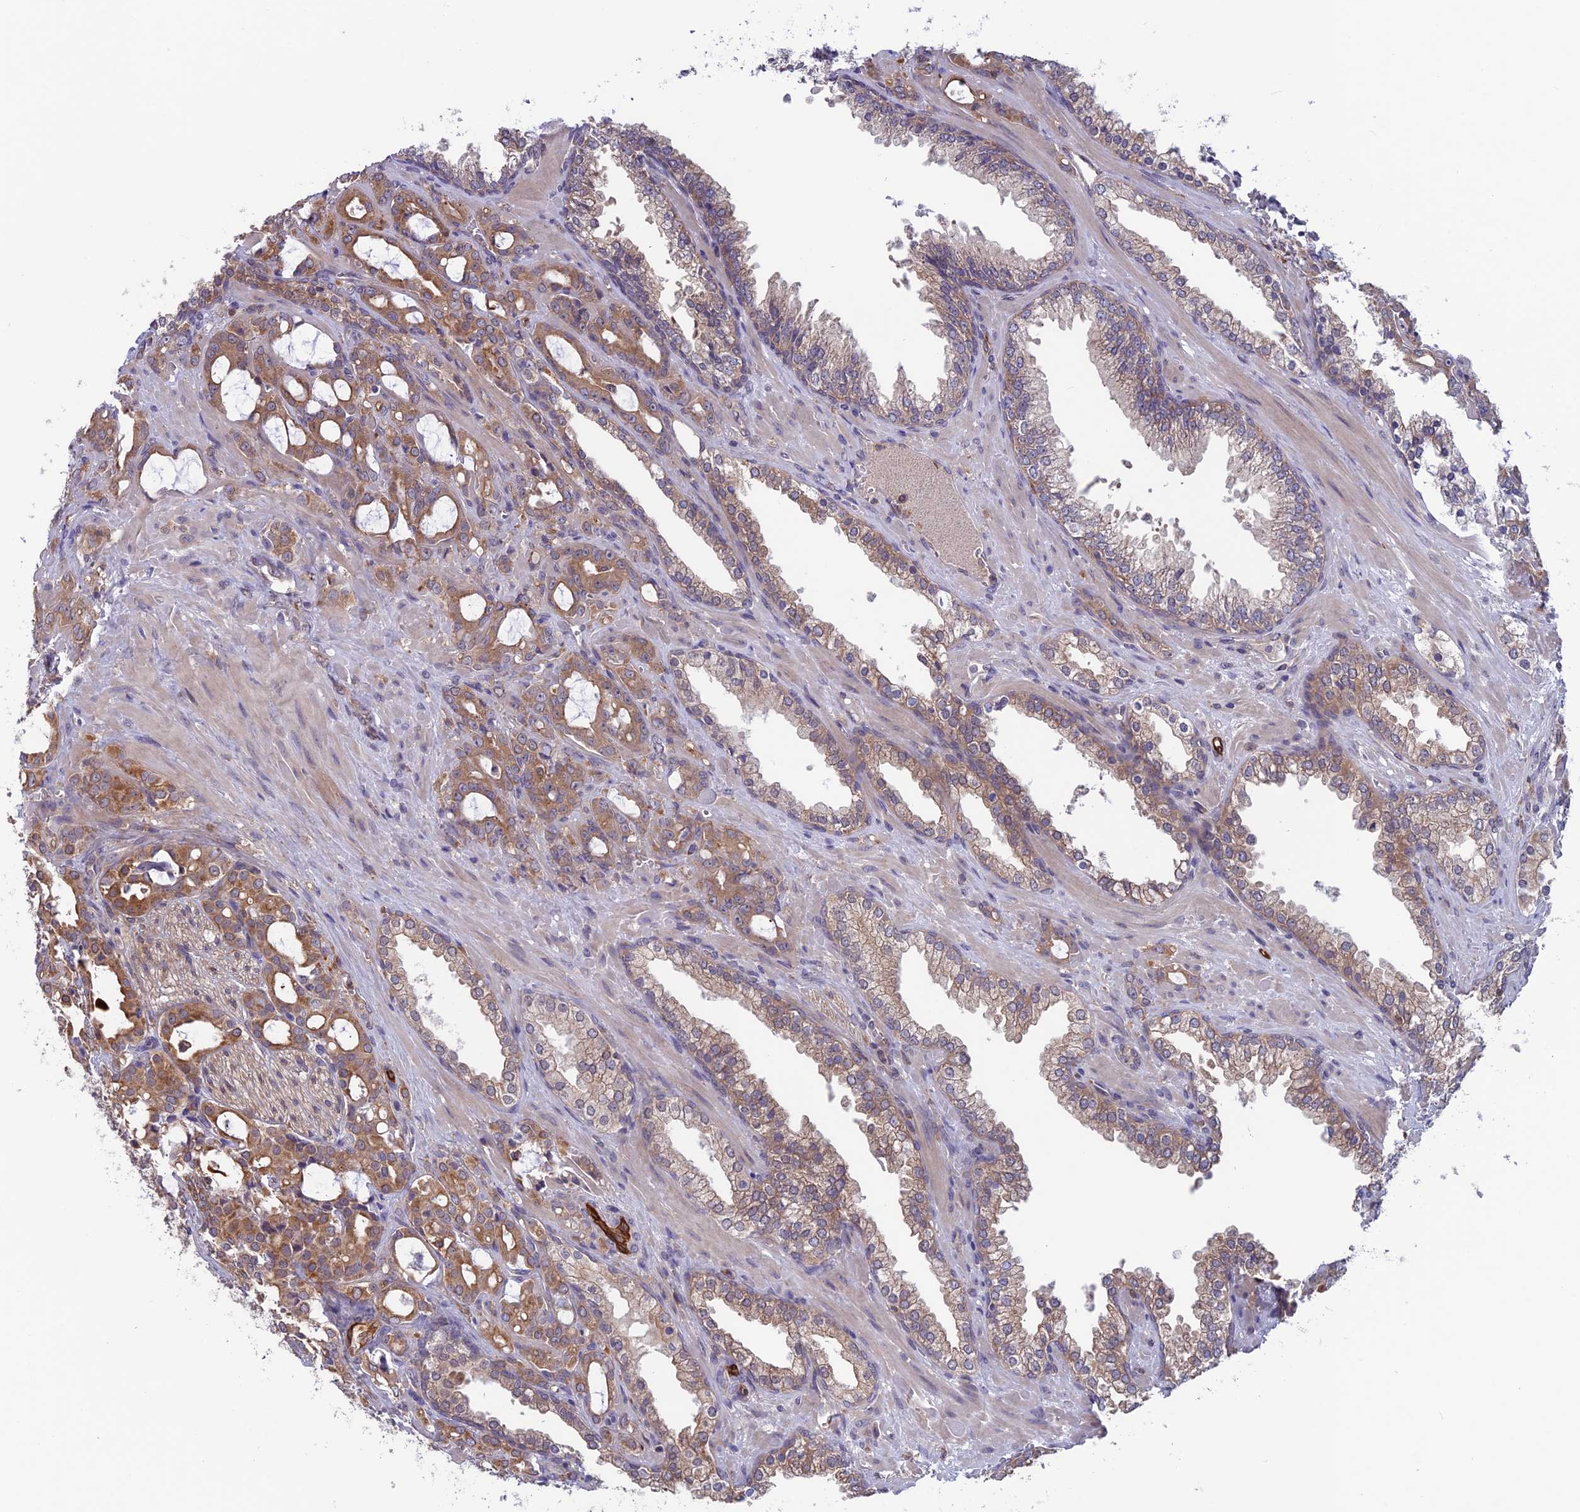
{"staining": {"intensity": "moderate", "quantity": ">75%", "location": "cytoplasmic/membranous"}, "tissue": "prostate cancer", "cell_type": "Tumor cells", "image_type": "cancer", "snomed": [{"axis": "morphology", "description": "Adenocarcinoma, High grade"}, {"axis": "topography", "description": "Prostate"}], "caption": "Immunohistochemistry of prostate cancer reveals medium levels of moderate cytoplasmic/membranous staining in approximately >75% of tumor cells. The staining is performed using DAB brown chromogen to label protein expression. The nuclei are counter-stained blue using hematoxylin.", "gene": "MAST2", "patient": {"sex": "male", "age": 72}}